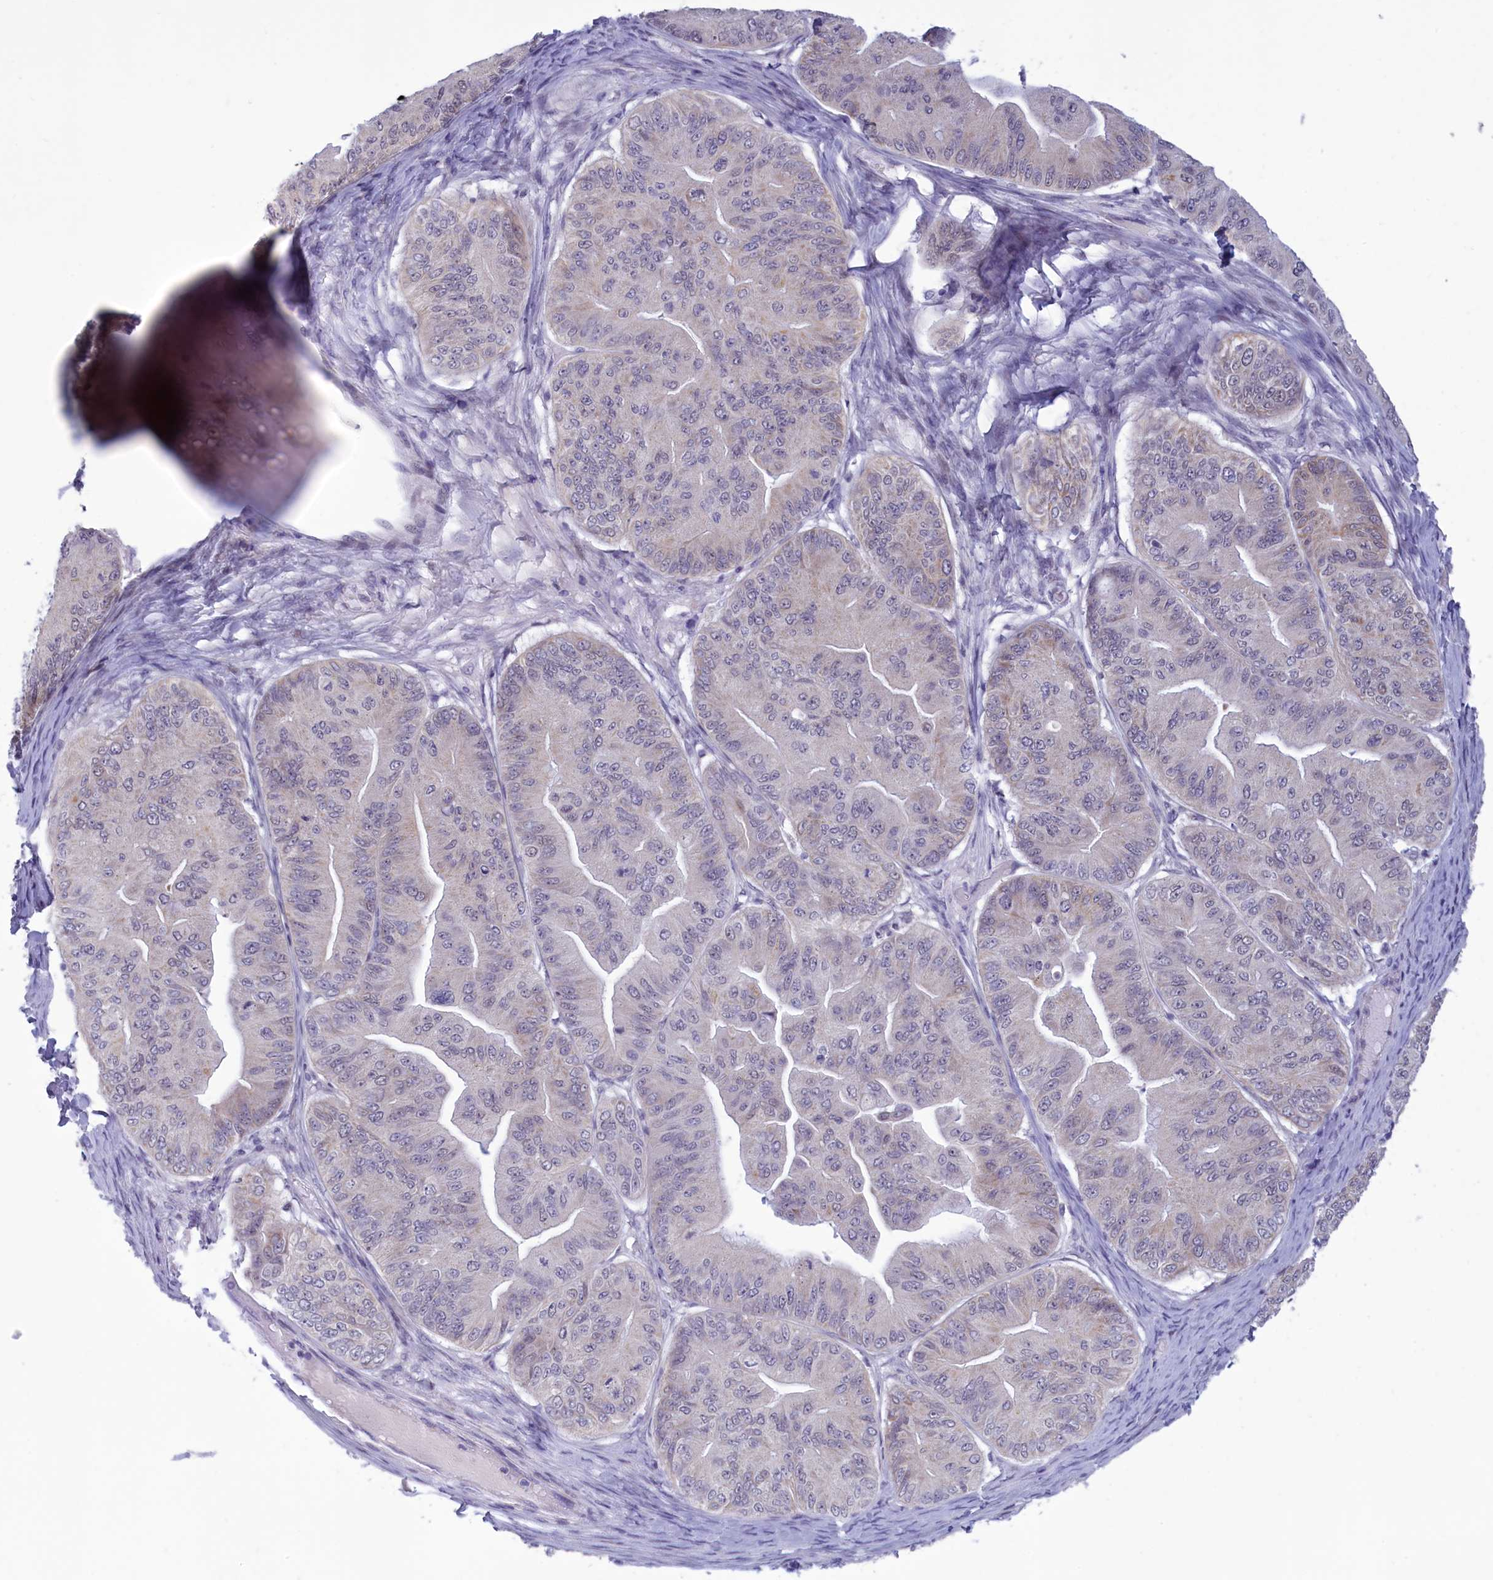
{"staining": {"intensity": "weak", "quantity": "<25%", "location": "cytoplasmic/membranous"}, "tissue": "ovarian cancer", "cell_type": "Tumor cells", "image_type": "cancer", "snomed": [{"axis": "morphology", "description": "Cystadenocarcinoma, mucinous, NOS"}, {"axis": "topography", "description": "Ovary"}], "caption": "Ovarian cancer (mucinous cystadenocarcinoma) was stained to show a protein in brown. There is no significant staining in tumor cells.", "gene": "ELOA2", "patient": {"sex": "female", "age": 61}}